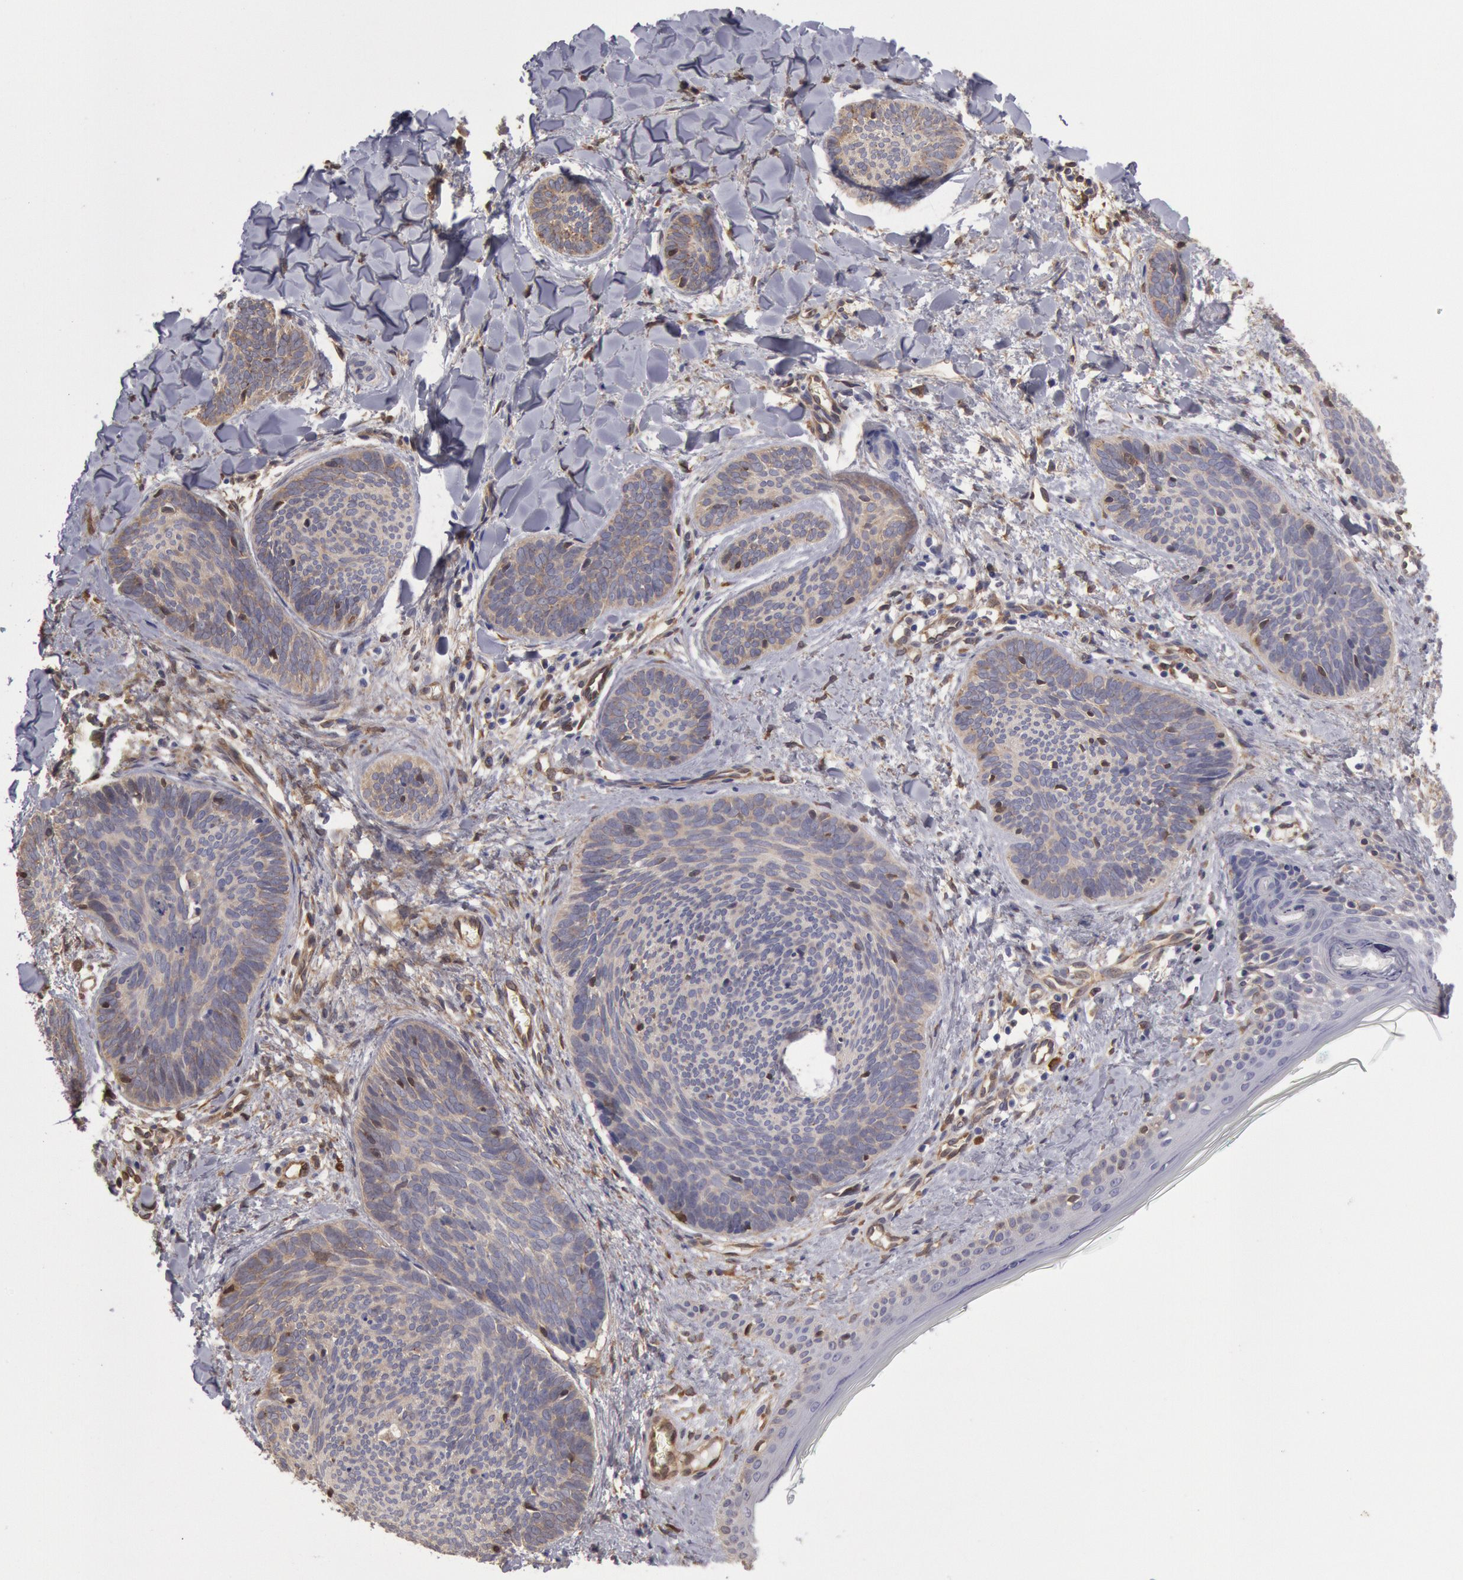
{"staining": {"intensity": "weak", "quantity": "<25%", "location": "cytoplasmic/membranous"}, "tissue": "skin cancer", "cell_type": "Tumor cells", "image_type": "cancer", "snomed": [{"axis": "morphology", "description": "Basal cell carcinoma"}, {"axis": "topography", "description": "Skin"}], "caption": "IHC of skin cancer (basal cell carcinoma) displays no staining in tumor cells. (DAB IHC, high magnification).", "gene": "CCDC50", "patient": {"sex": "female", "age": 81}}